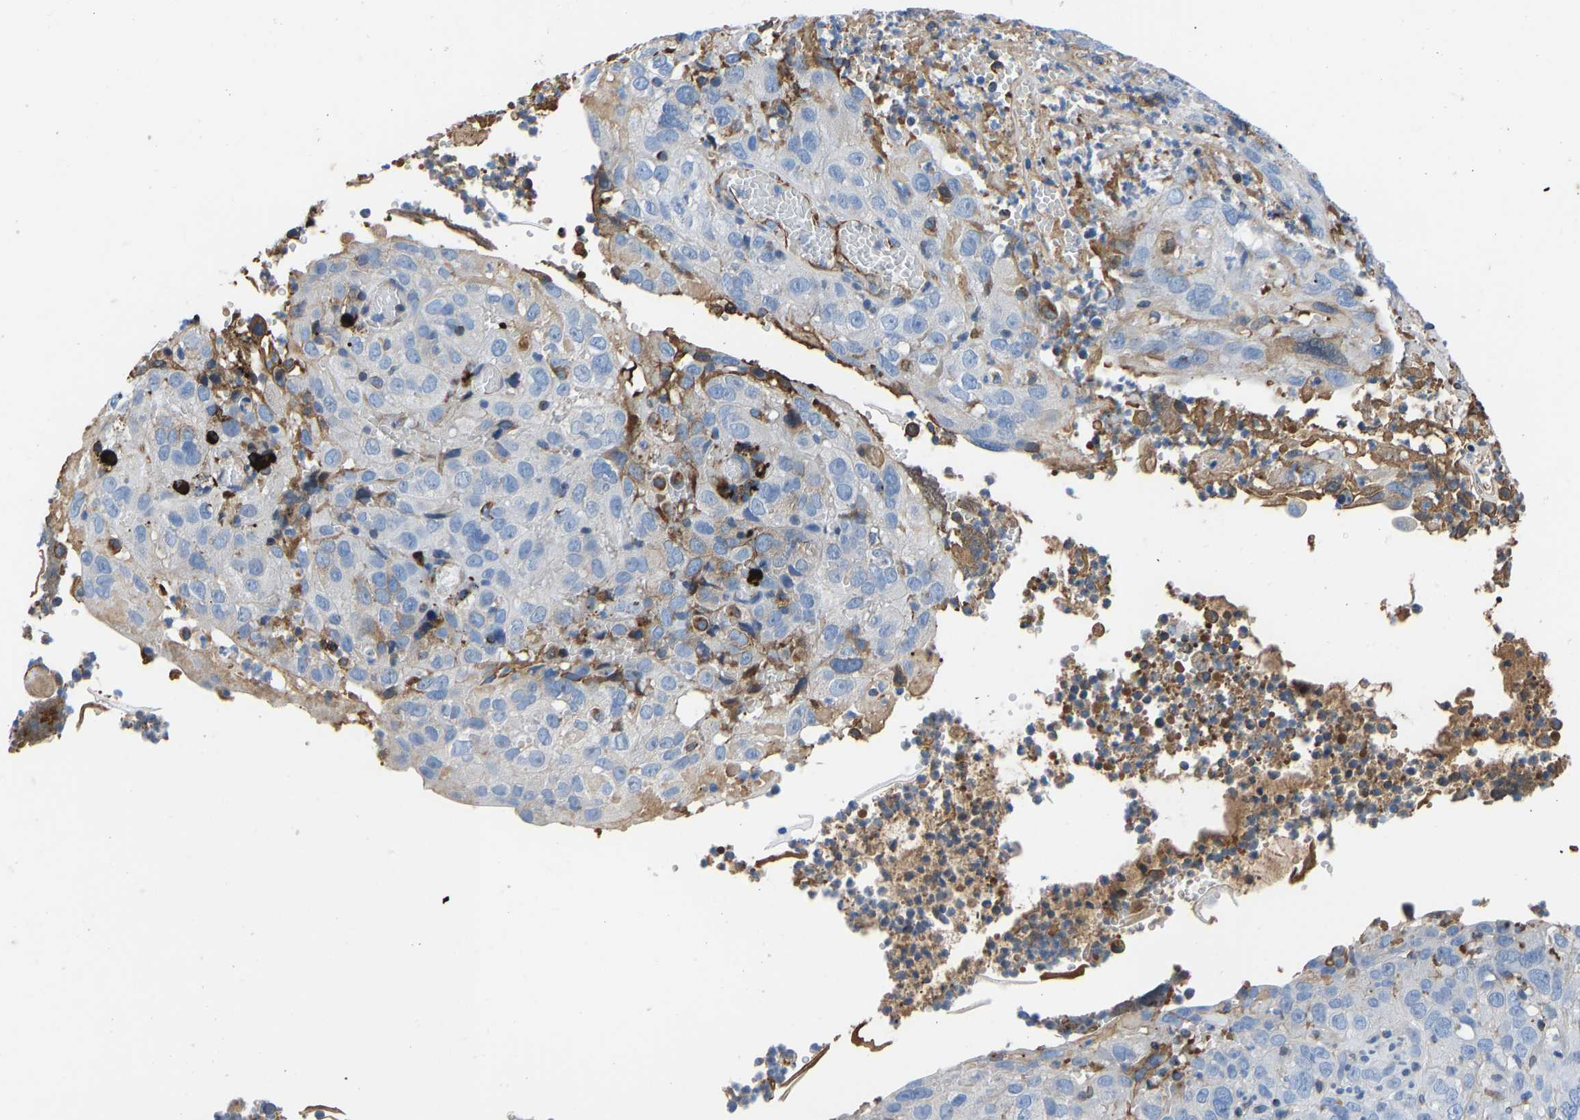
{"staining": {"intensity": "negative", "quantity": "none", "location": "none"}, "tissue": "cervical cancer", "cell_type": "Tumor cells", "image_type": "cancer", "snomed": [{"axis": "morphology", "description": "Squamous cell carcinoma, NOS"}, {"axis": "topography", "description": "Cervix"}], "caption": "Human cervical cancer stained for a protein using IHC shows no staining in tumor cells.", "gene": "HSPG2", "patient": {"sex": "female", "age": 32}}